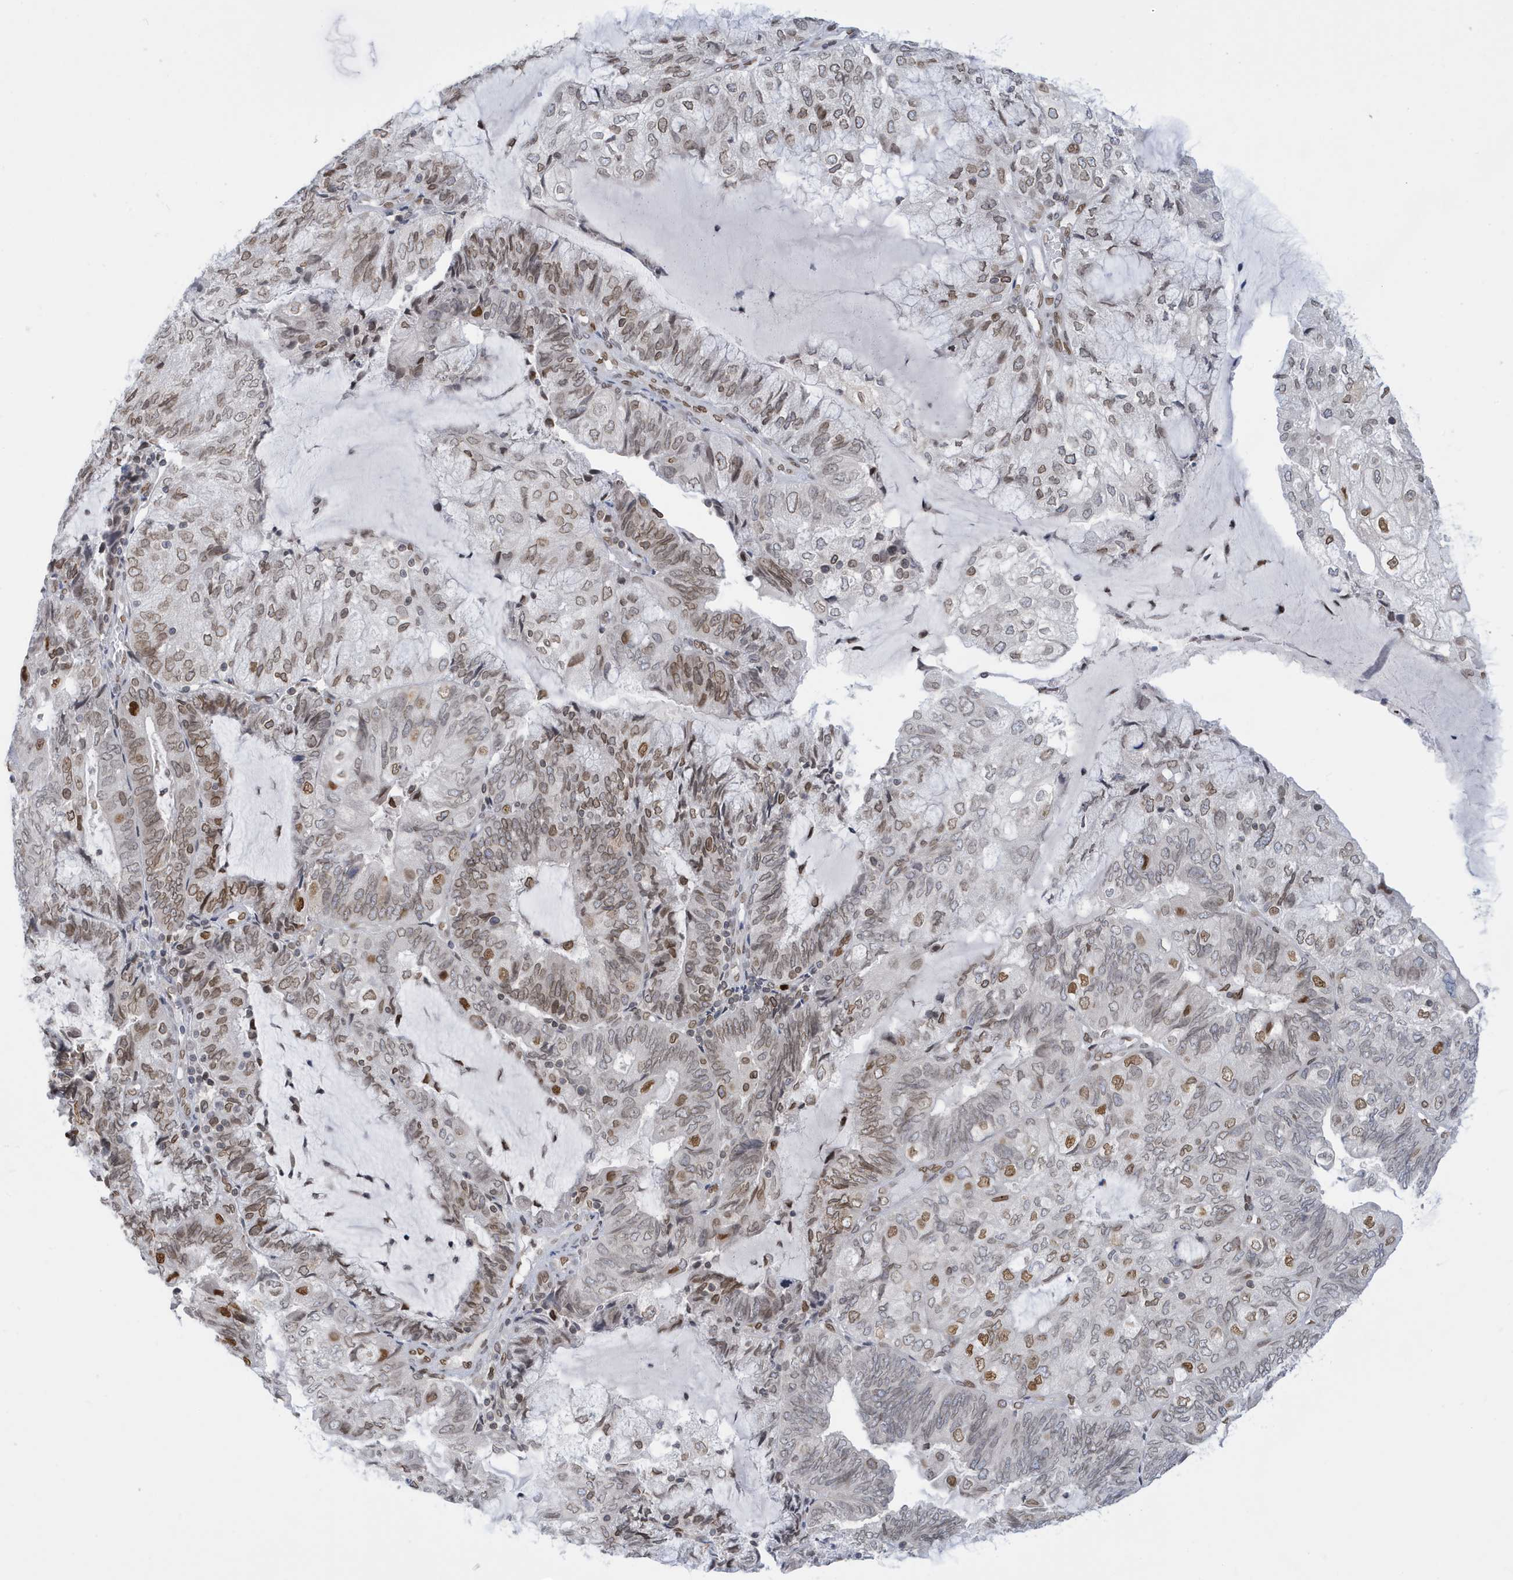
{"staining": {"intensity": "moderate", "quantity": "25%-75%", "location": "cytoplasmic/membranous,nuclear"}, "tissue": "endometrial cancer", "cell_type": "Tumor cells", "image_type": "cancer", "snomed": [{"axis": "morphology", "description": "Adenocarcinoma, NOS"}, {"axis": "topography", "description": "Endometrium"}], "caption": "Protein staining of endometrial adenocarcinoma tissue displays moderate cytoplasmic/membranous and nuclear expression in approximately 25%-75% of tumor cells.", "gene": "PCYT1A", "patient": {"sex": "female", "age": 81}}